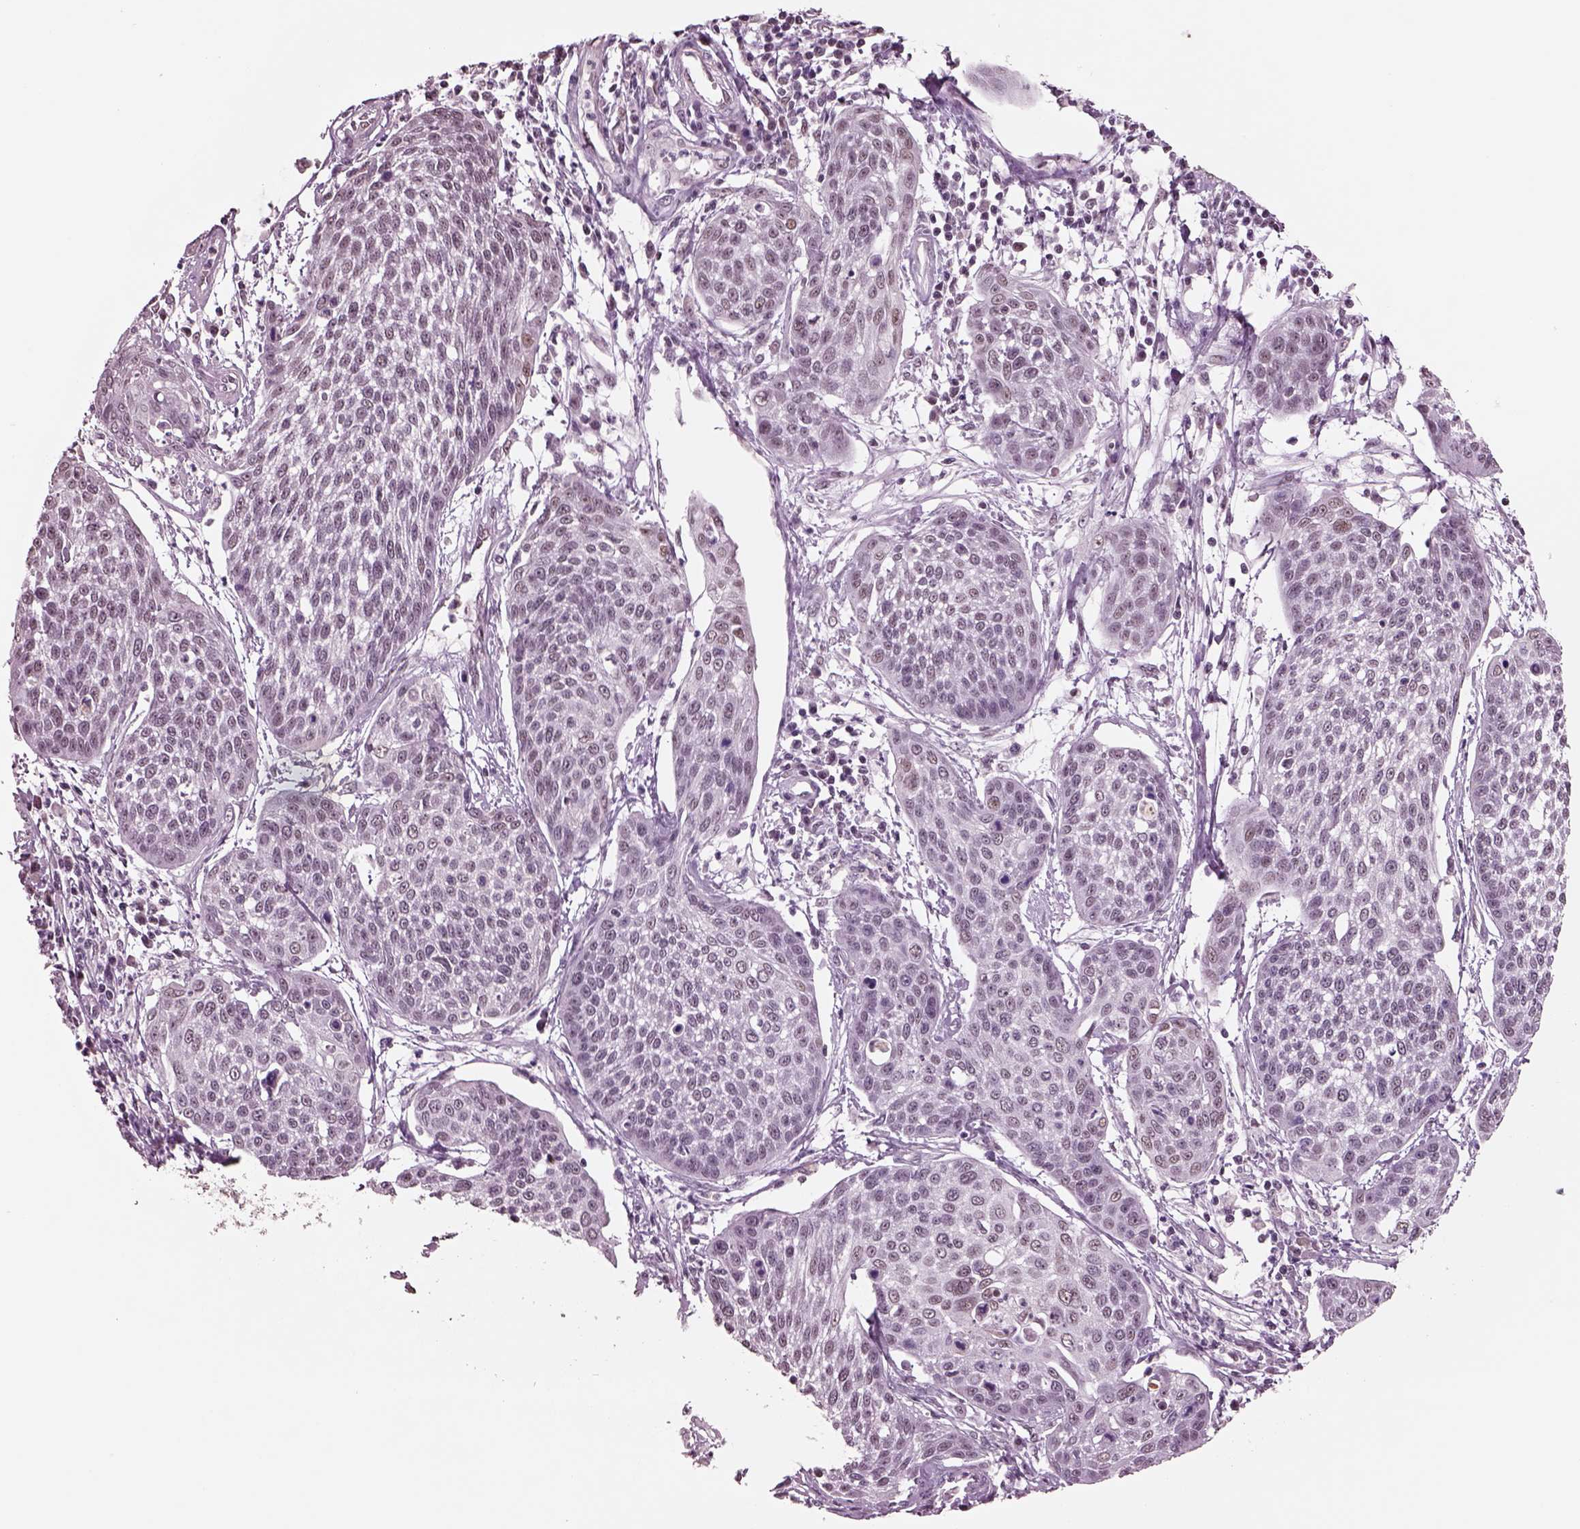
{"staining": {"intensity": "negative", "quantity": "none", "location": "none"}, "tissue": "cervical cancer", "cell_type": "Tumor cells", "image_type": "cancer", "snomed": [{"axis": "morphology", "description": "Squamous cell carcinoma, NOS"}, {"axis": "topography", "description": "Cervix"}], "caption": "Immunohistochemical staining of cervical cancer (squamous cell carcinoma) demonstrates no significant positivity in tumor cells. Nuclei are stained in blue.", "gene": "SEPHS1", "patient": {"sex": "female", "age": 34}}